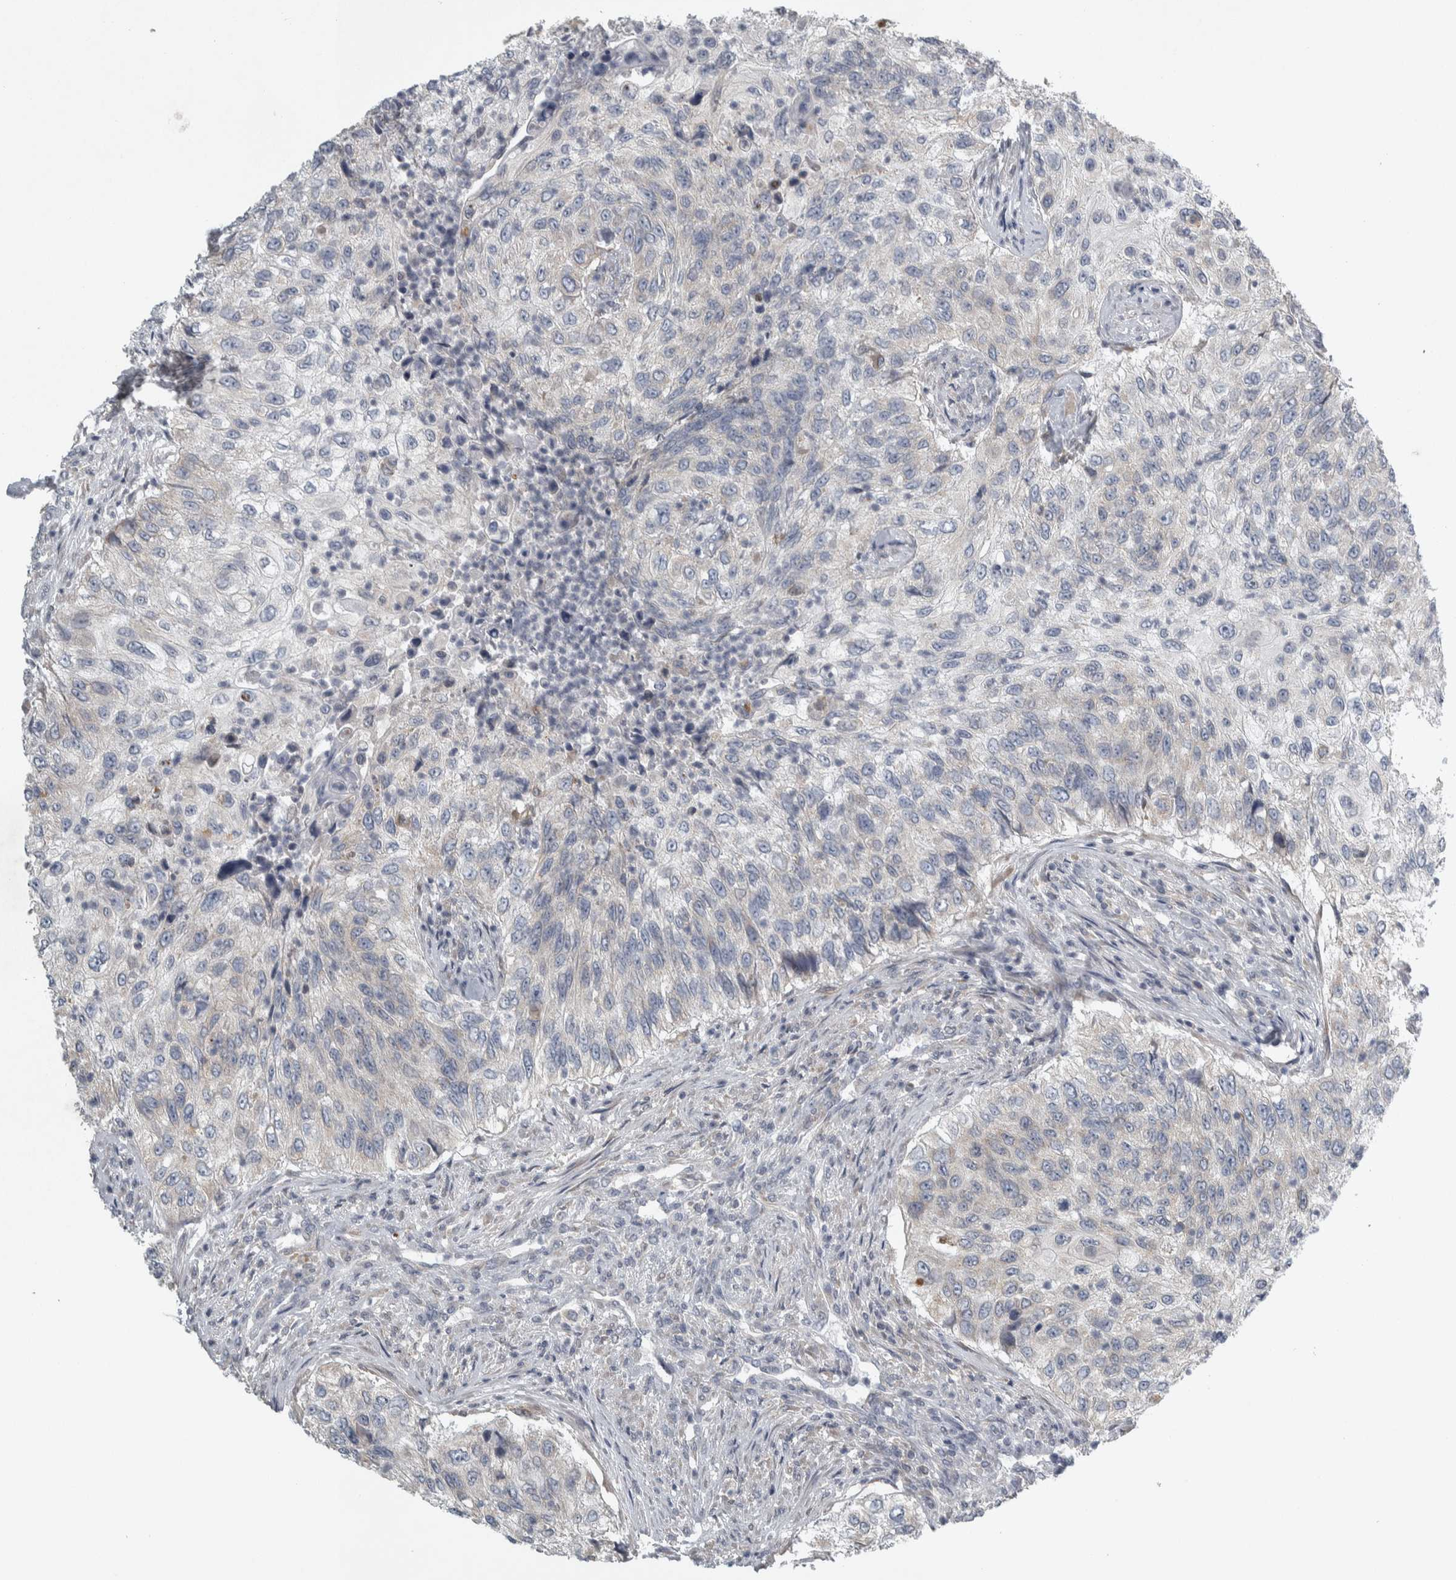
{"staining": {"intensity": "negative", "quantity": "none", "location": "none"}, "tissue": "urothelial cancer", "cell_type": "Tumor cells", "image_type": "cancer", "snomed": [{"axis": "morphology", "description": "Urothelial carcinoma, High grade"}, {"axis": "topography", "description": "Urinary bladder"}], "caption": "High power microscopy image of an immunohistochemistry image of high-grade urothelial carcinoma, revealing no significant expression in tumor cells. (DAB (3,3'-diaminobenzidine) immunohistochemistry (IHC) visualized using brightfield microscopy, high magnification).", "gene": "SIGMAR1", "patient": {"sex": "female", "age": 60}}